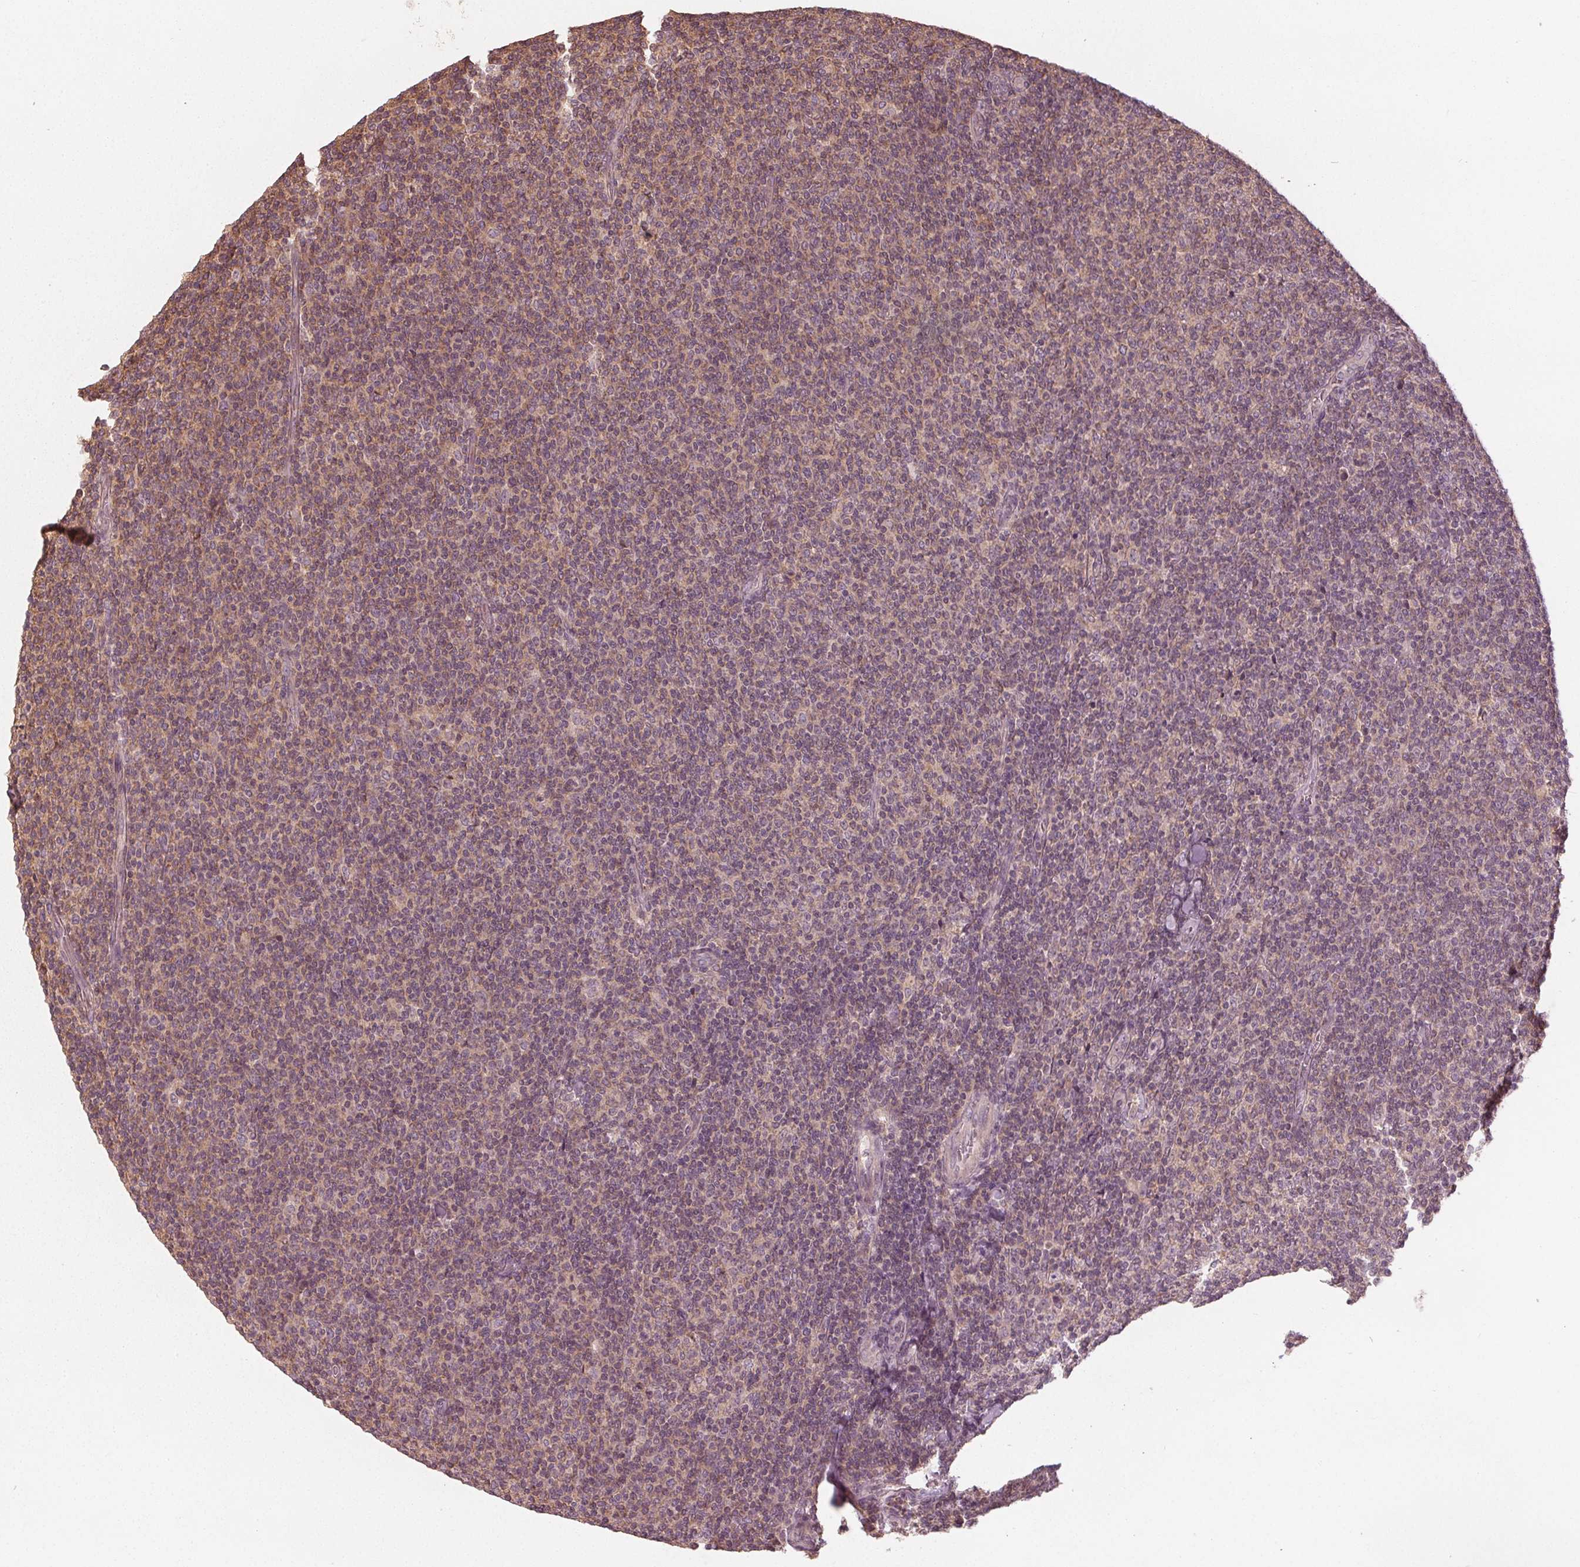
{"staining": {"intensity": "weak", "quantity": "<25%", "location": "cytoplasmic/membranous"}, "tissue": "lymphoma", "cell_type": "Tumor cells", "image_type": "cancer", "snomed": [{"axis": "morphology", "description": "Malignant lymphoma, non-Hodgkin's type, Low grade"}, {"axis": "topography", "description": "Lymph node"}], "caption": "The micrograph demonstrates no significant staining in tumor cells of lymphoma.", "gene": "GNB2", "patient": {"sex": "male", "age": 52}}